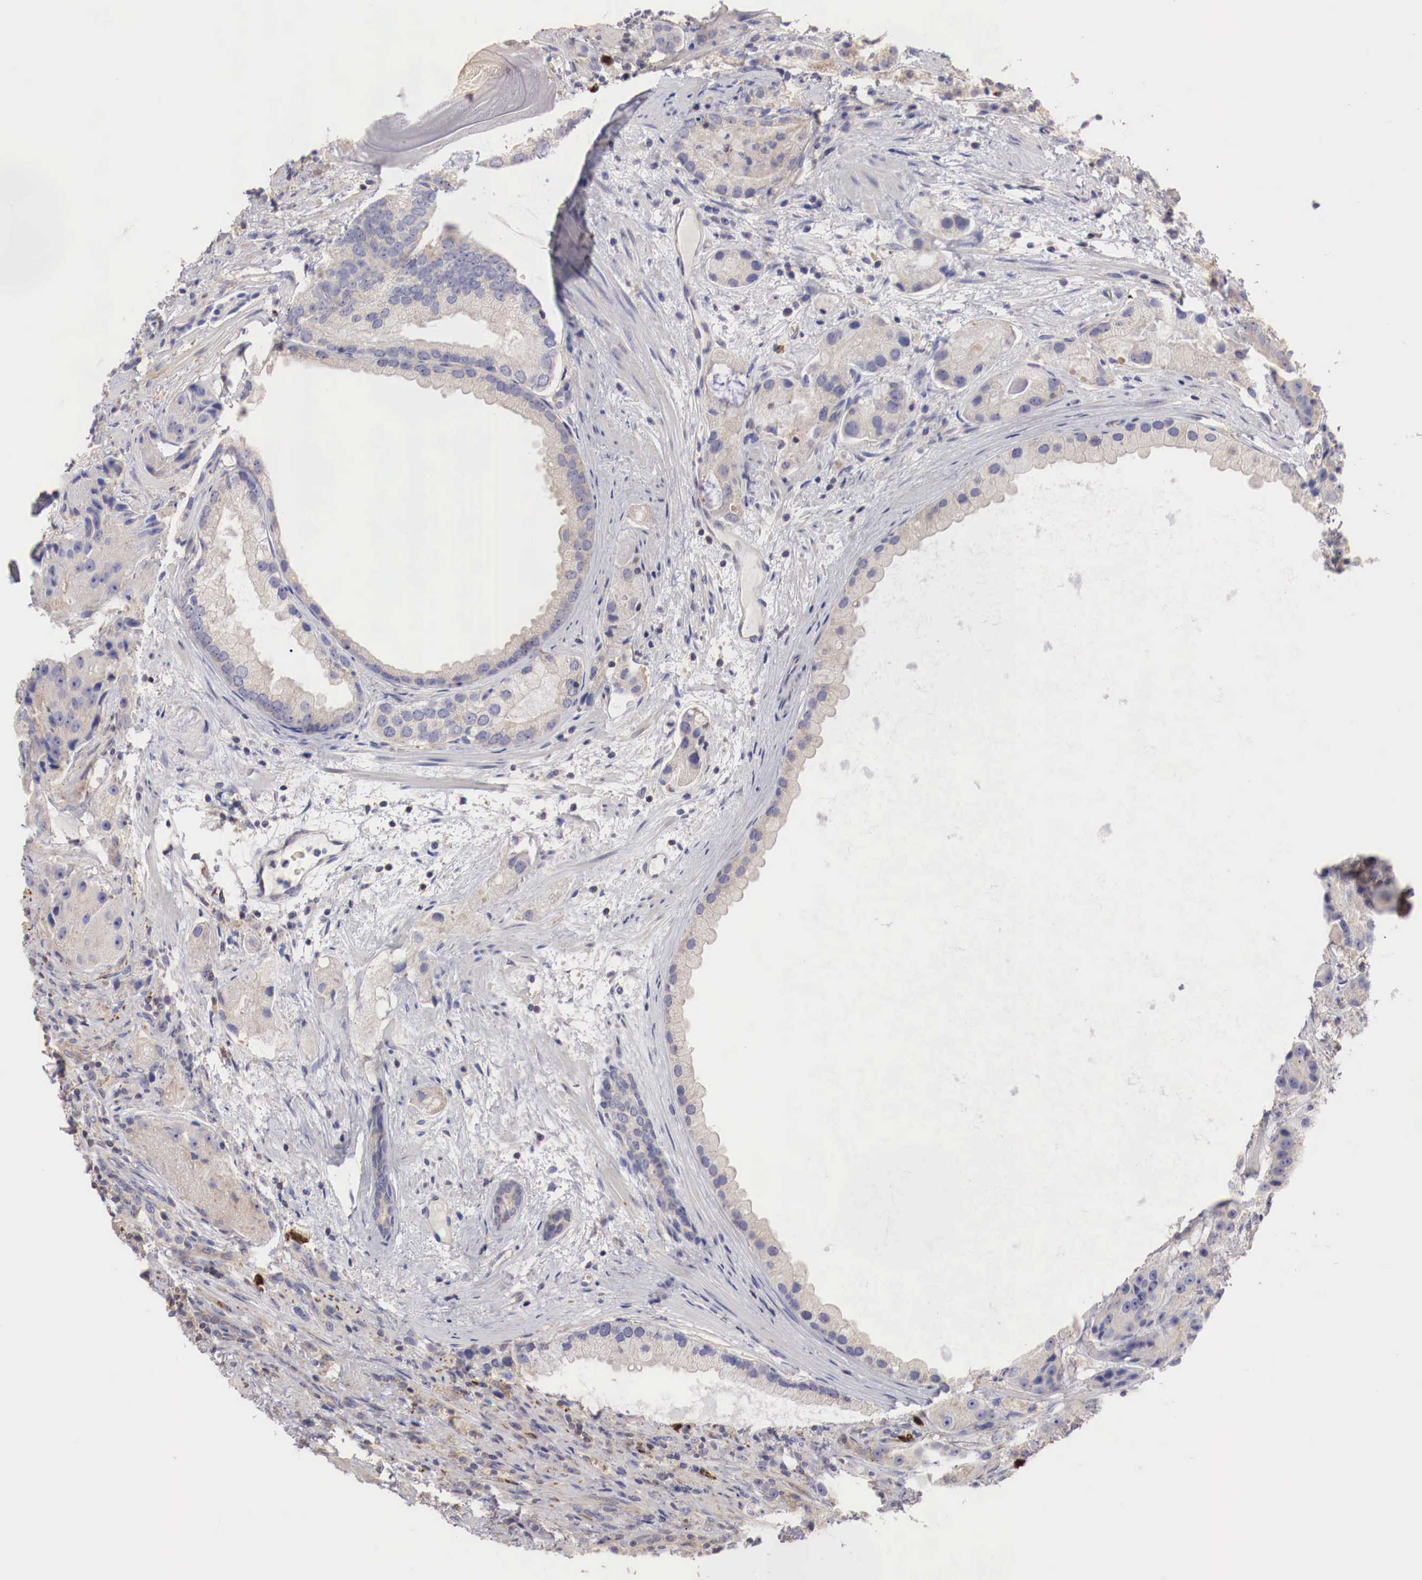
{"staining": {"intensity": "negative", "quantity": "none", "location": "none"}, "tissue": "prostate cancer", "cell_type": "Tumor cells", "image_type": "cancer", "snomed": [{"axis": "morphology", "description": "Adenocarcinoma, Medium grade"}, {"axis": "topography", "description": "Prostate"}], "caption": "Immunohistochemistry image of human medium-grade adenocarcinoma (prostate) stained for a protein (brown), which reveals no staining in tumor cells.", "gene": "PITPNA", "patient": {"sex": "male", "age": 70}}